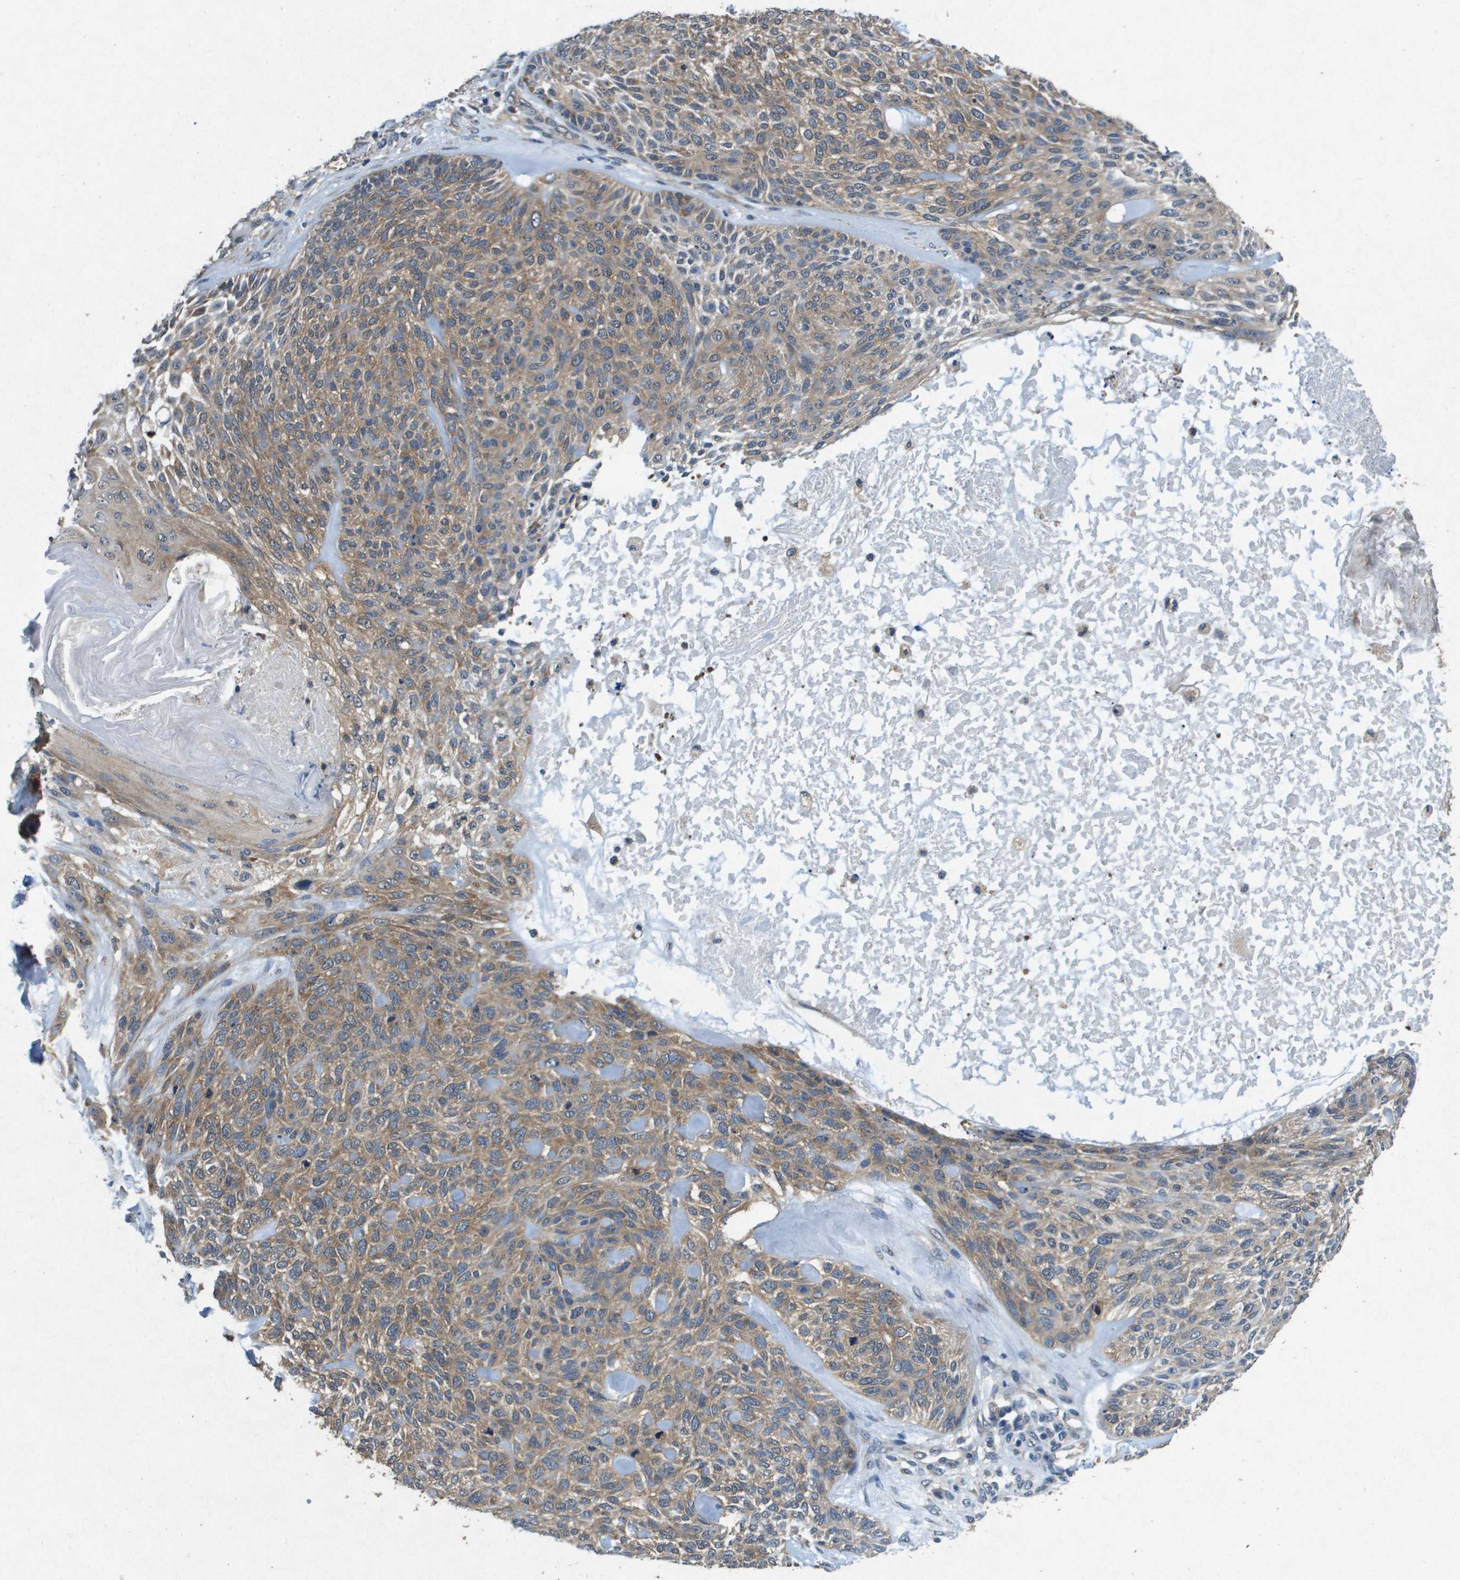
{"staining": {"intensity": "moderate", "quantity": ">75%", "location": "cytoplasmic/membranous"}, "tissue": "skin cancer", "cell_type": "Tumor cells", "image_type": "cancer", "snomed": [{"axis": "morphology", "description": "Basal cell carcinoma"}, {"axis": "topography", "description": "Skin"}], "caption": "IHC staining of skin cancer (basal cell carcinoma), which exhibits medium levels of moderate cytoplasmic/membranous expression in about >75% of tumor cells indicating moderate cytoplasmic/membranous protein staining. The staining was performed using DAB (3,3'-diaminobenzidine) (brown) for protein detection and nuclei were counterstained in hematoxylin (blue).", "gene": "PTPRT", "patient": {"sex": "male", "age": 55}}